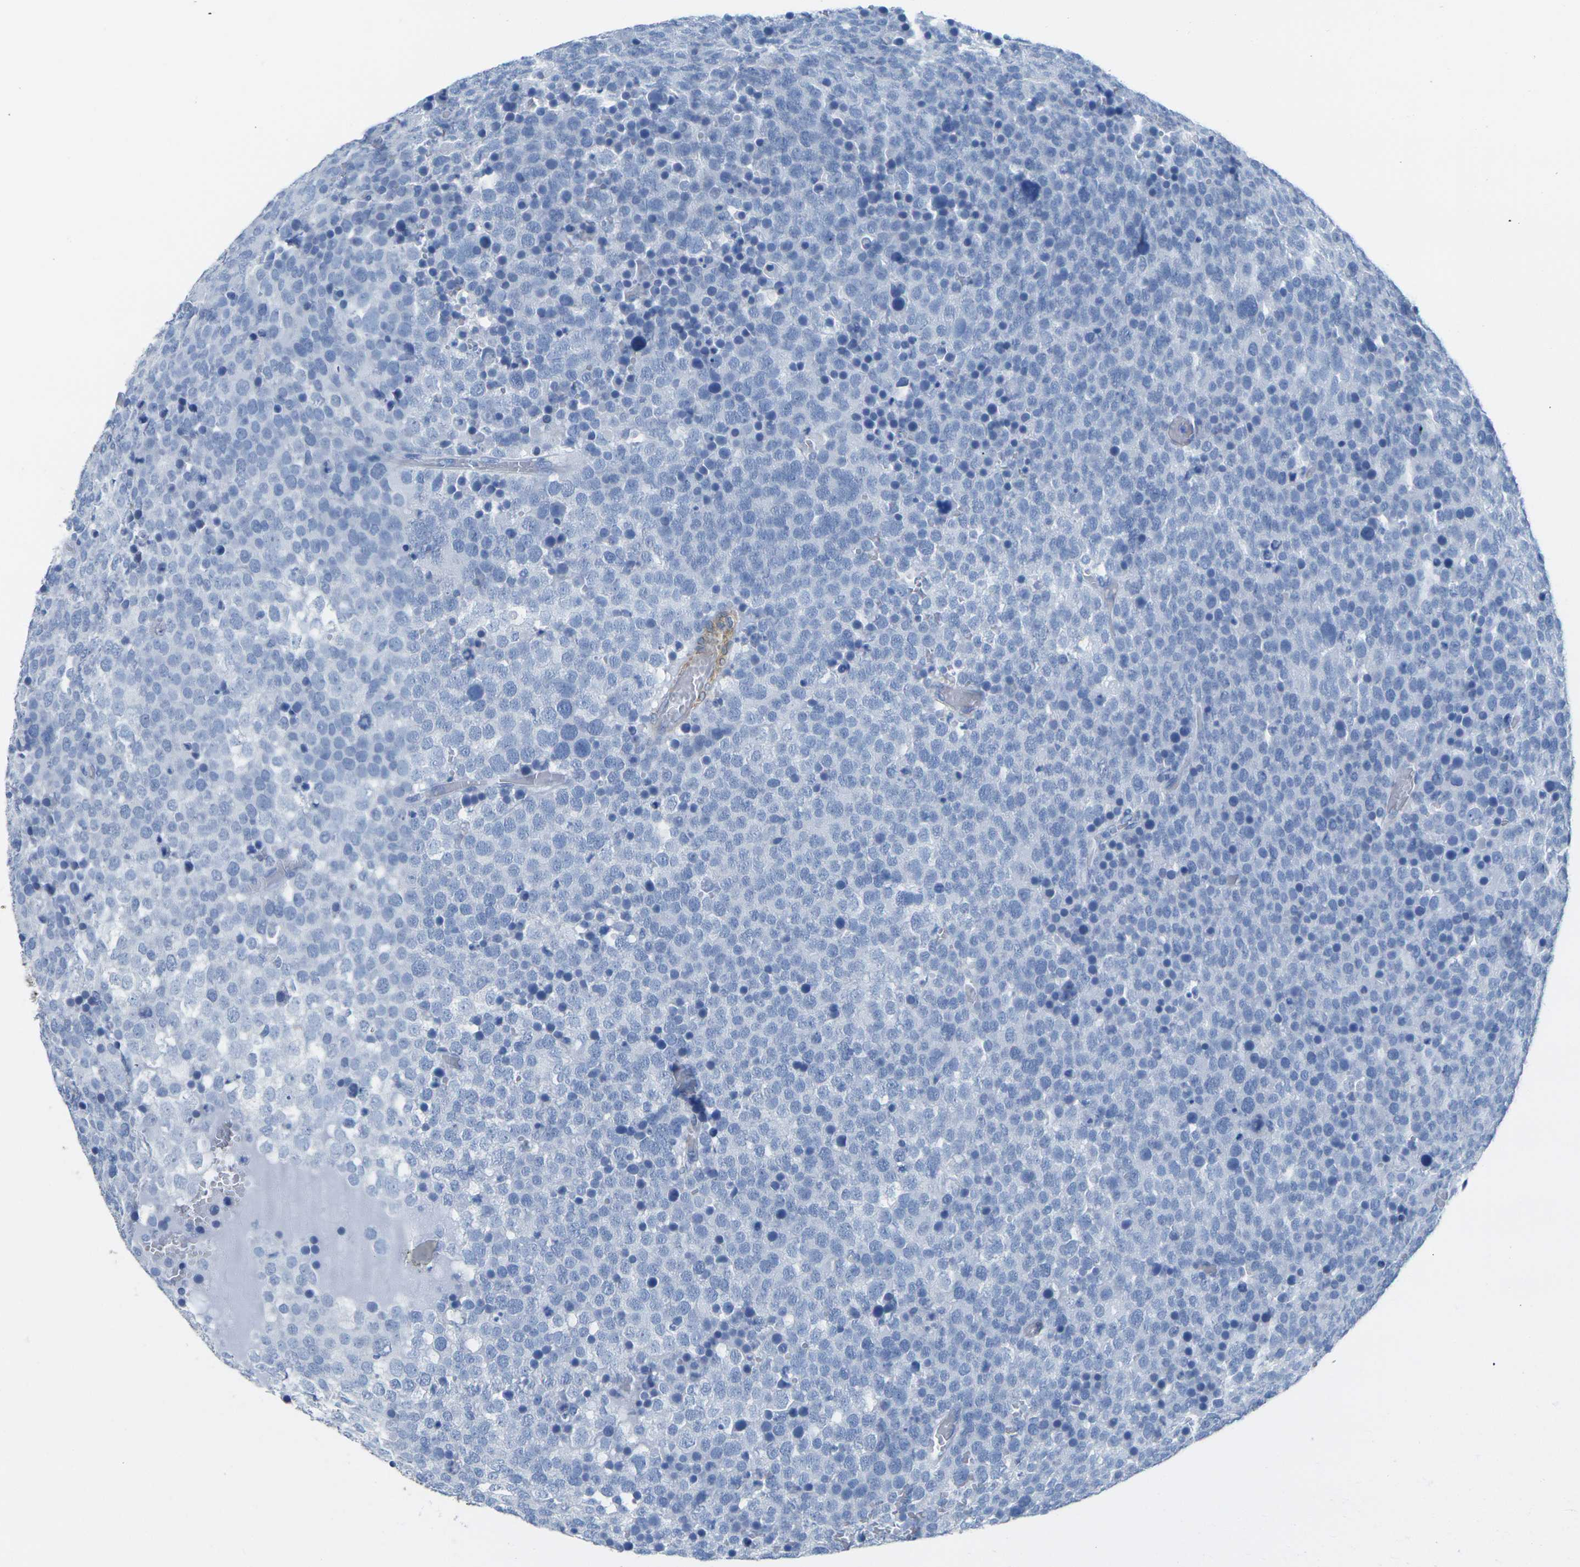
{"staining": {"intensity": "negative", "quantity": "none", "location": "none"}, "tissue": "testis cancer", "cell_type": "Tumor cells", "image_type": "cancer", "snomed": [{"axis": "morphology", "description": "Seminoma, NOS"}, {"axis": "topography", "description": "Testis"}], "caption": "Immunohistochemistry photomicrograph of neoplastic tissue: testis seminoma stained with DAB (3,3'-diaminobenzidine) exhibits no significant protein staining in tumor cells. The staining was performed using DAB (3,3'-diaminobenzidine) to visualize the protein expression in brown, while the nuclei were stained in blue with hematoxylin (Magnification: 20x).", "gene": "CNN1", "patient": {"sex": "male", "age": 71}}